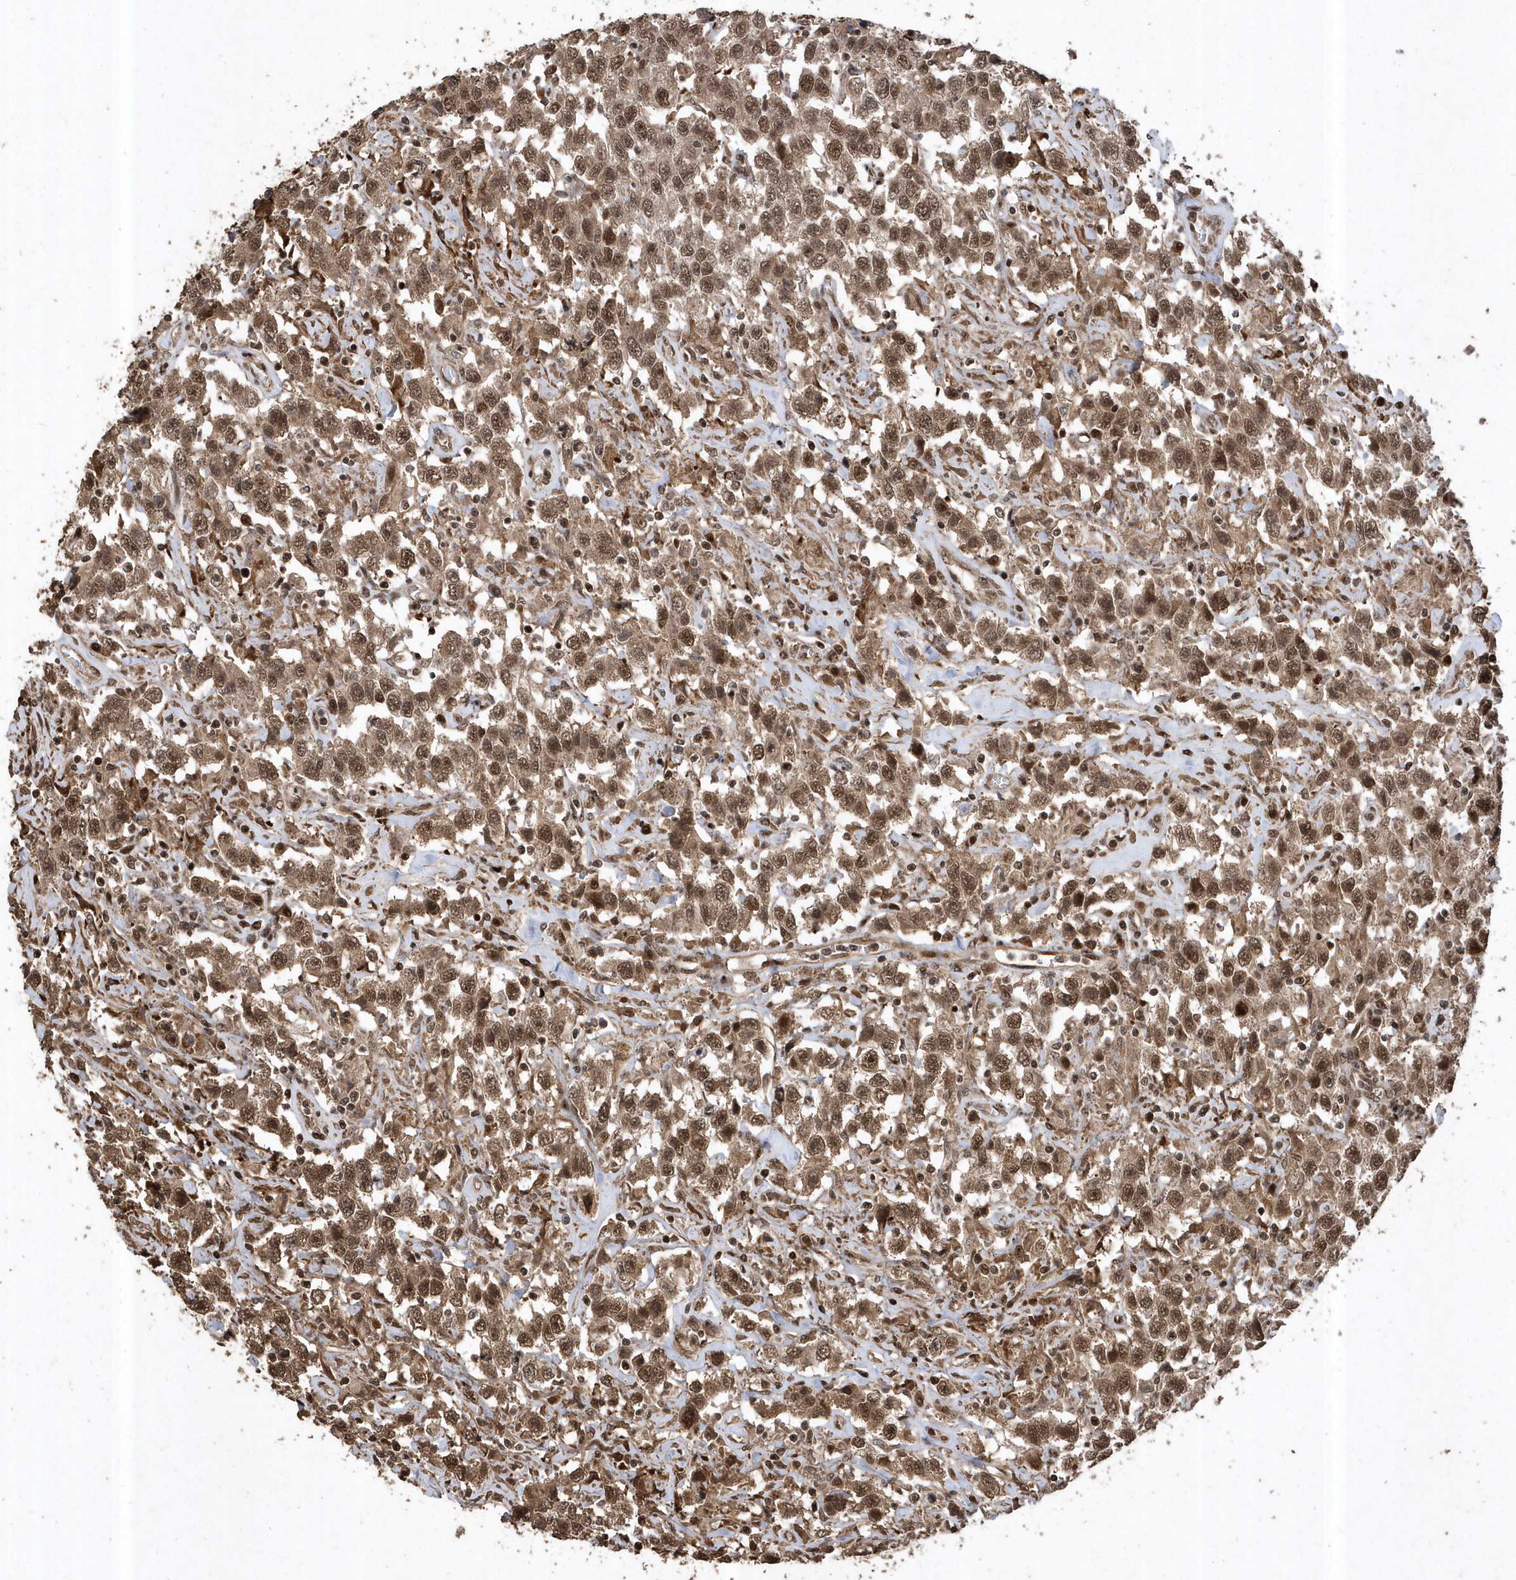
{"staining": {"intensity": "moderate", "quantity": ">75%", "location": "cytoplasmic/membranous,nuclear"}, "tissue": "testis cancer", "cell_type": "Tumor cells", "image_type": "cancer", "snomed": [{"axis": "morphology", "description": "Seminoma, NOS"}, {"axis": "topography", "description": "Testis"}], "caption": "High-magnification brightfield microscopy of testis cancer stained with DAB (brown) and counterstained with hematoxylin (blue). tumor cells exhibit moderate cytoplasmic/membranous and nuclear expression is appreciated in approximately>75% of cells.", "gene": "INTS12", "patient": {"sex": "male", "age": 41}}